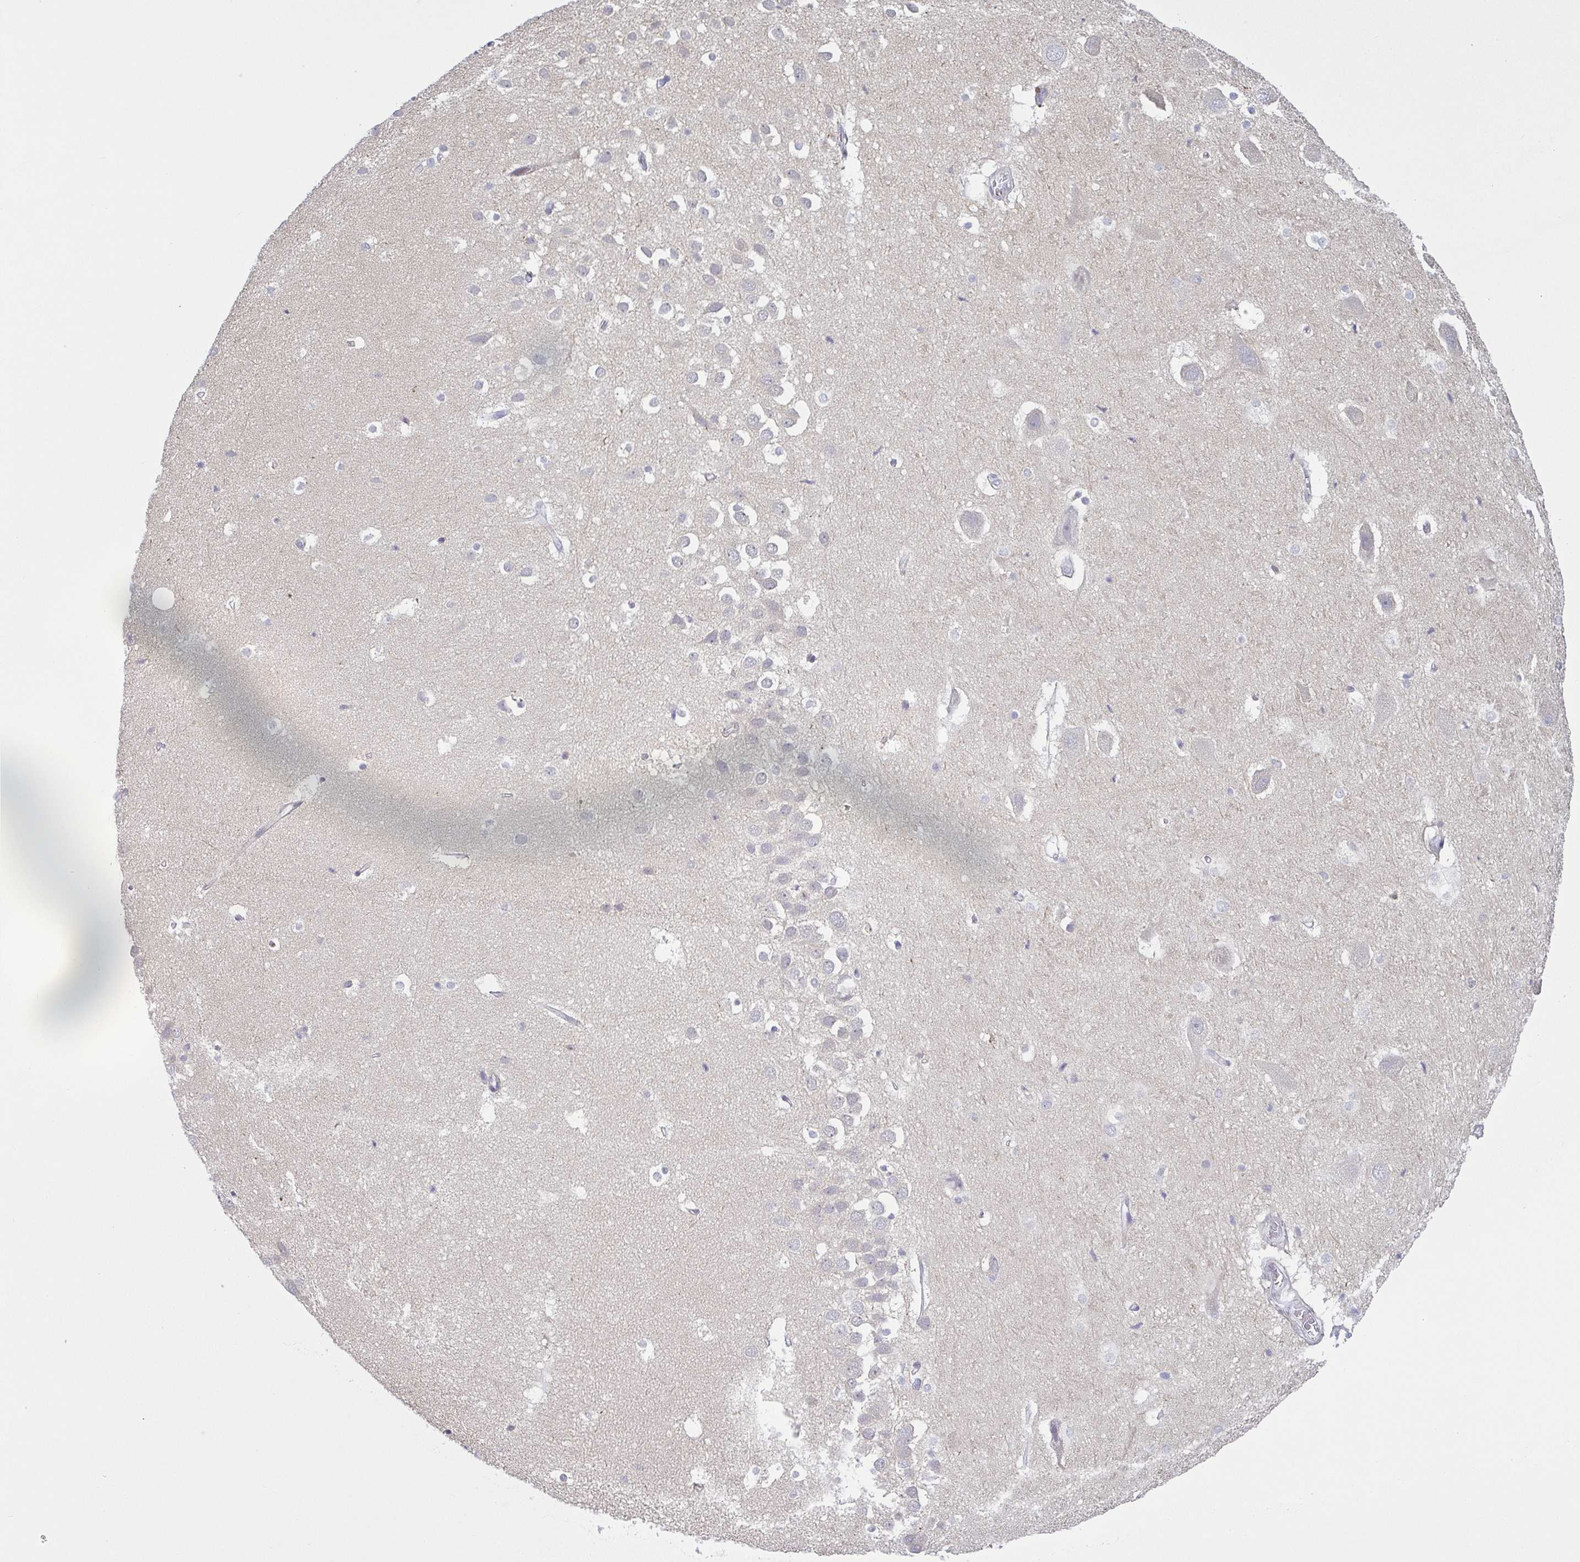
{"staining": {"intensity": "negative", "quantity": "none", "location": "none"}, "tissue": "hippocampus", "cell_type": "Glial cells", "image_type": "normal", "snomed": [{"axis": "morphology", "description": "Normal tissue, NOS"}, {"axis": "topography", "description": "Hippocampus"}], "caption": "DAB immunohistochemical staining of normal human hippocampus displays no significant positivity in glial cells. (DAB (3,3'-diaminobenzidine) IHC with hematoxylin counter stain).", "gene": "ECM1", "patient": {"sex": "male", "age": 26}}